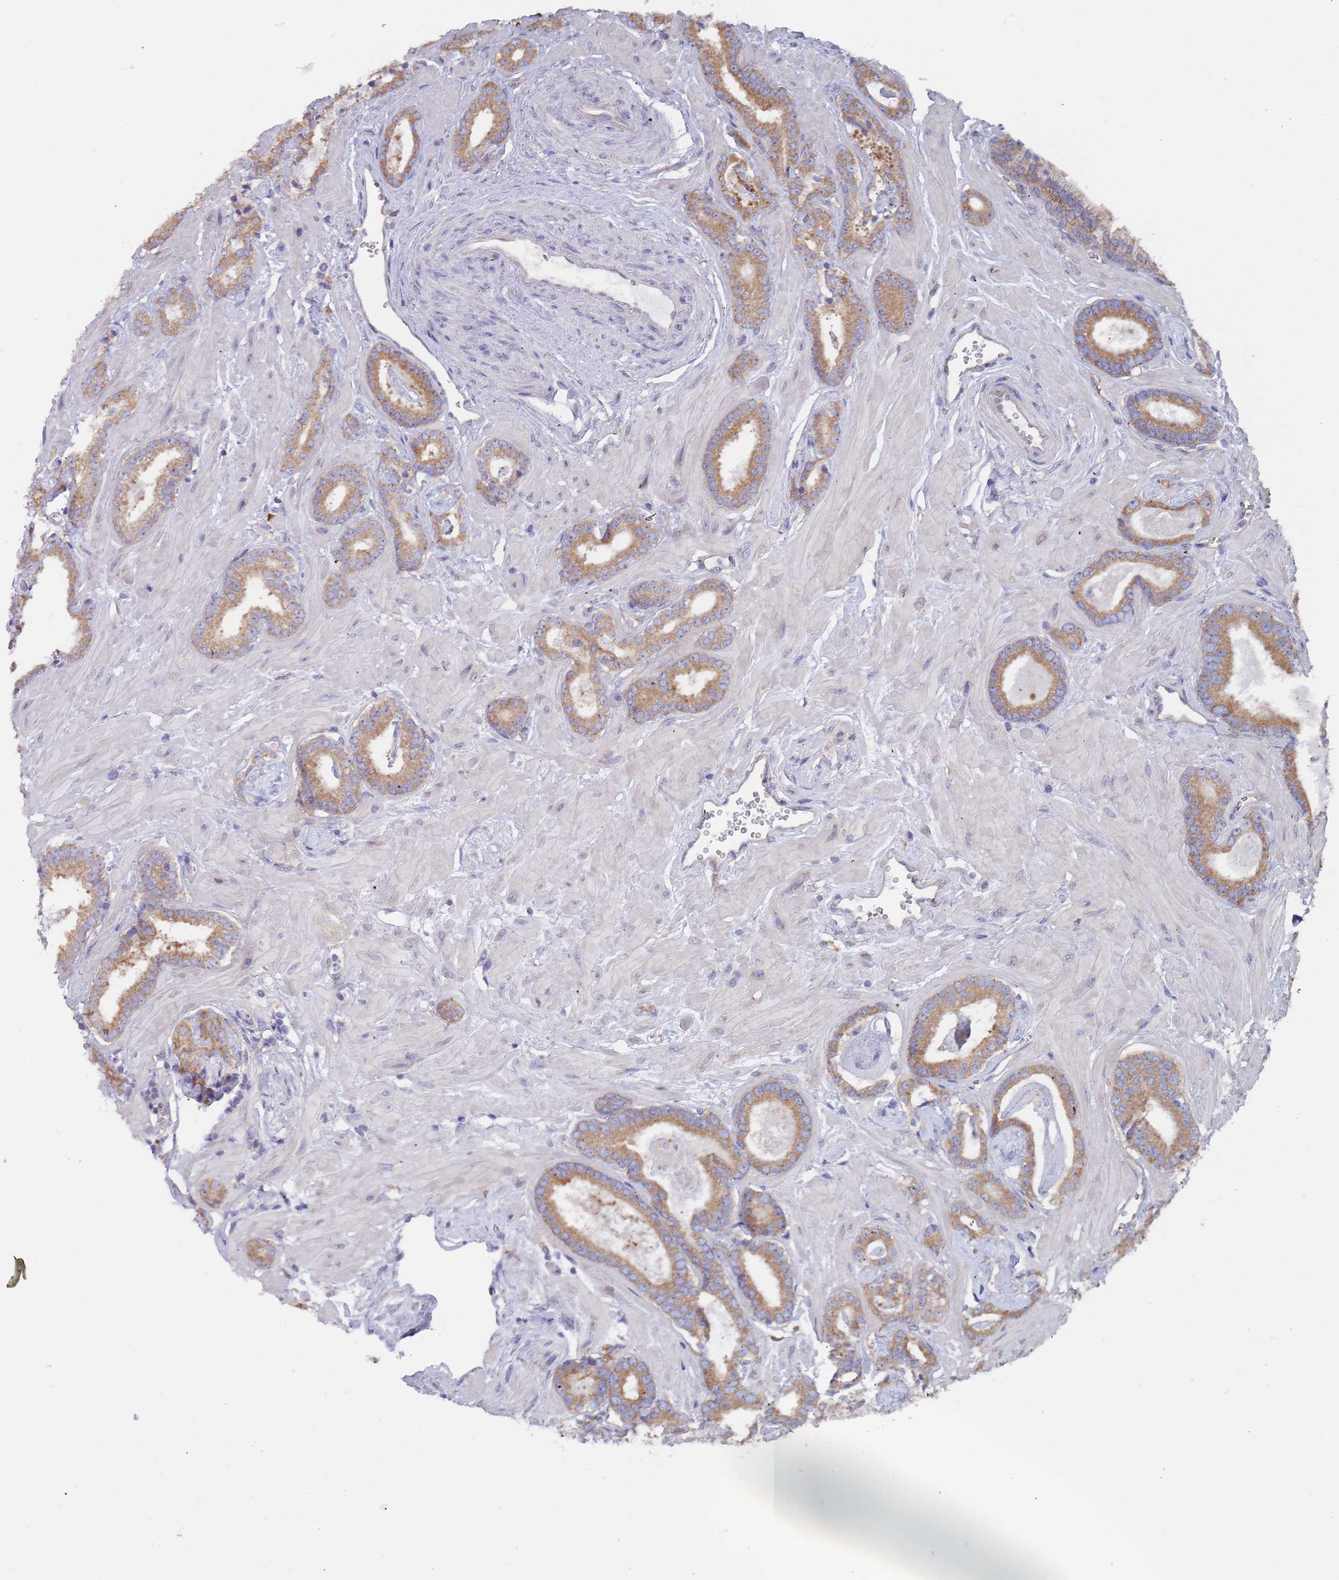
{"staining": {"intensity": "moderate", "quantity": ">75%", "location": "cytoplasmic/membranous"}, "tissue": "prostate cancer", "cell_type": "Tumor cells", "image_type": "cancer", "snomed": [{"axis": "morphology", "description": "Adenocarcinoma, Low grade"}, {"axis": "topography", "description": "Prostate"}], "caption": "Prostate cancer (adenocarcinoma (low-grade)) was stained to show a protein in brown. There is medium levels of moderate cytoplasmic/membranous staining in approximately >75% of tumor cells.", "gene": "ZNF844", "patient": {"sex": "male", "age": 60}}